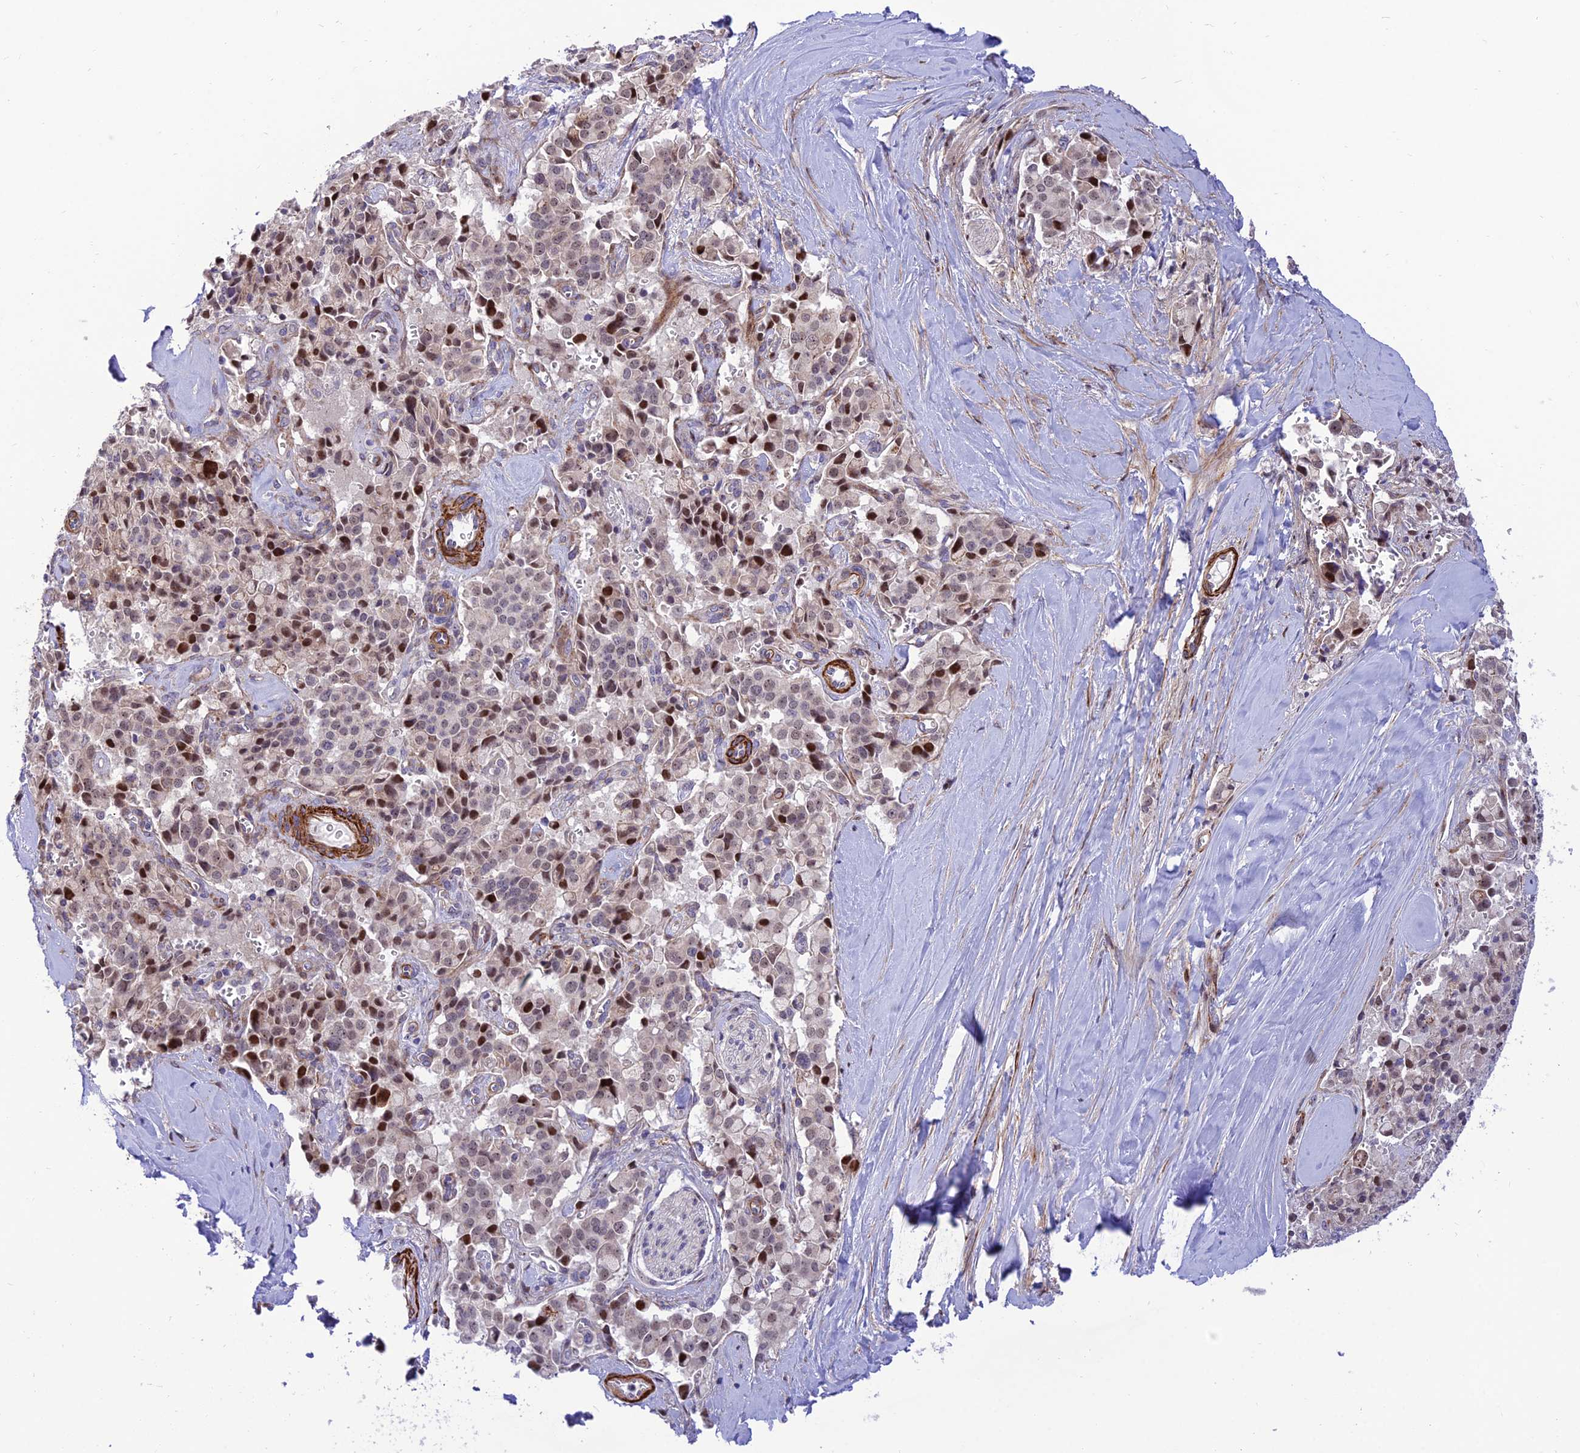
{"staining": {"intensity": "moderate", "quantity": "25%-75%", "location": "nuclear"}, "tissue": "pancreatic cancer", "cell_type": "Tumor cells", "image_type": "cancer", "snomed": [{"axis": "morphology", "description": "Adenocarcinoma, NOS"}, {"axis": "topography", "description": "Pancreas"}], "caption": "This is an image of immunohistochemistry (IHC) staining of pancreatic adenocarcinoma, which shows moderate staining in the nuclear of tumor cells.", "gene": "KBTBD7", "patient": {"sex": "male", "age": 65}}